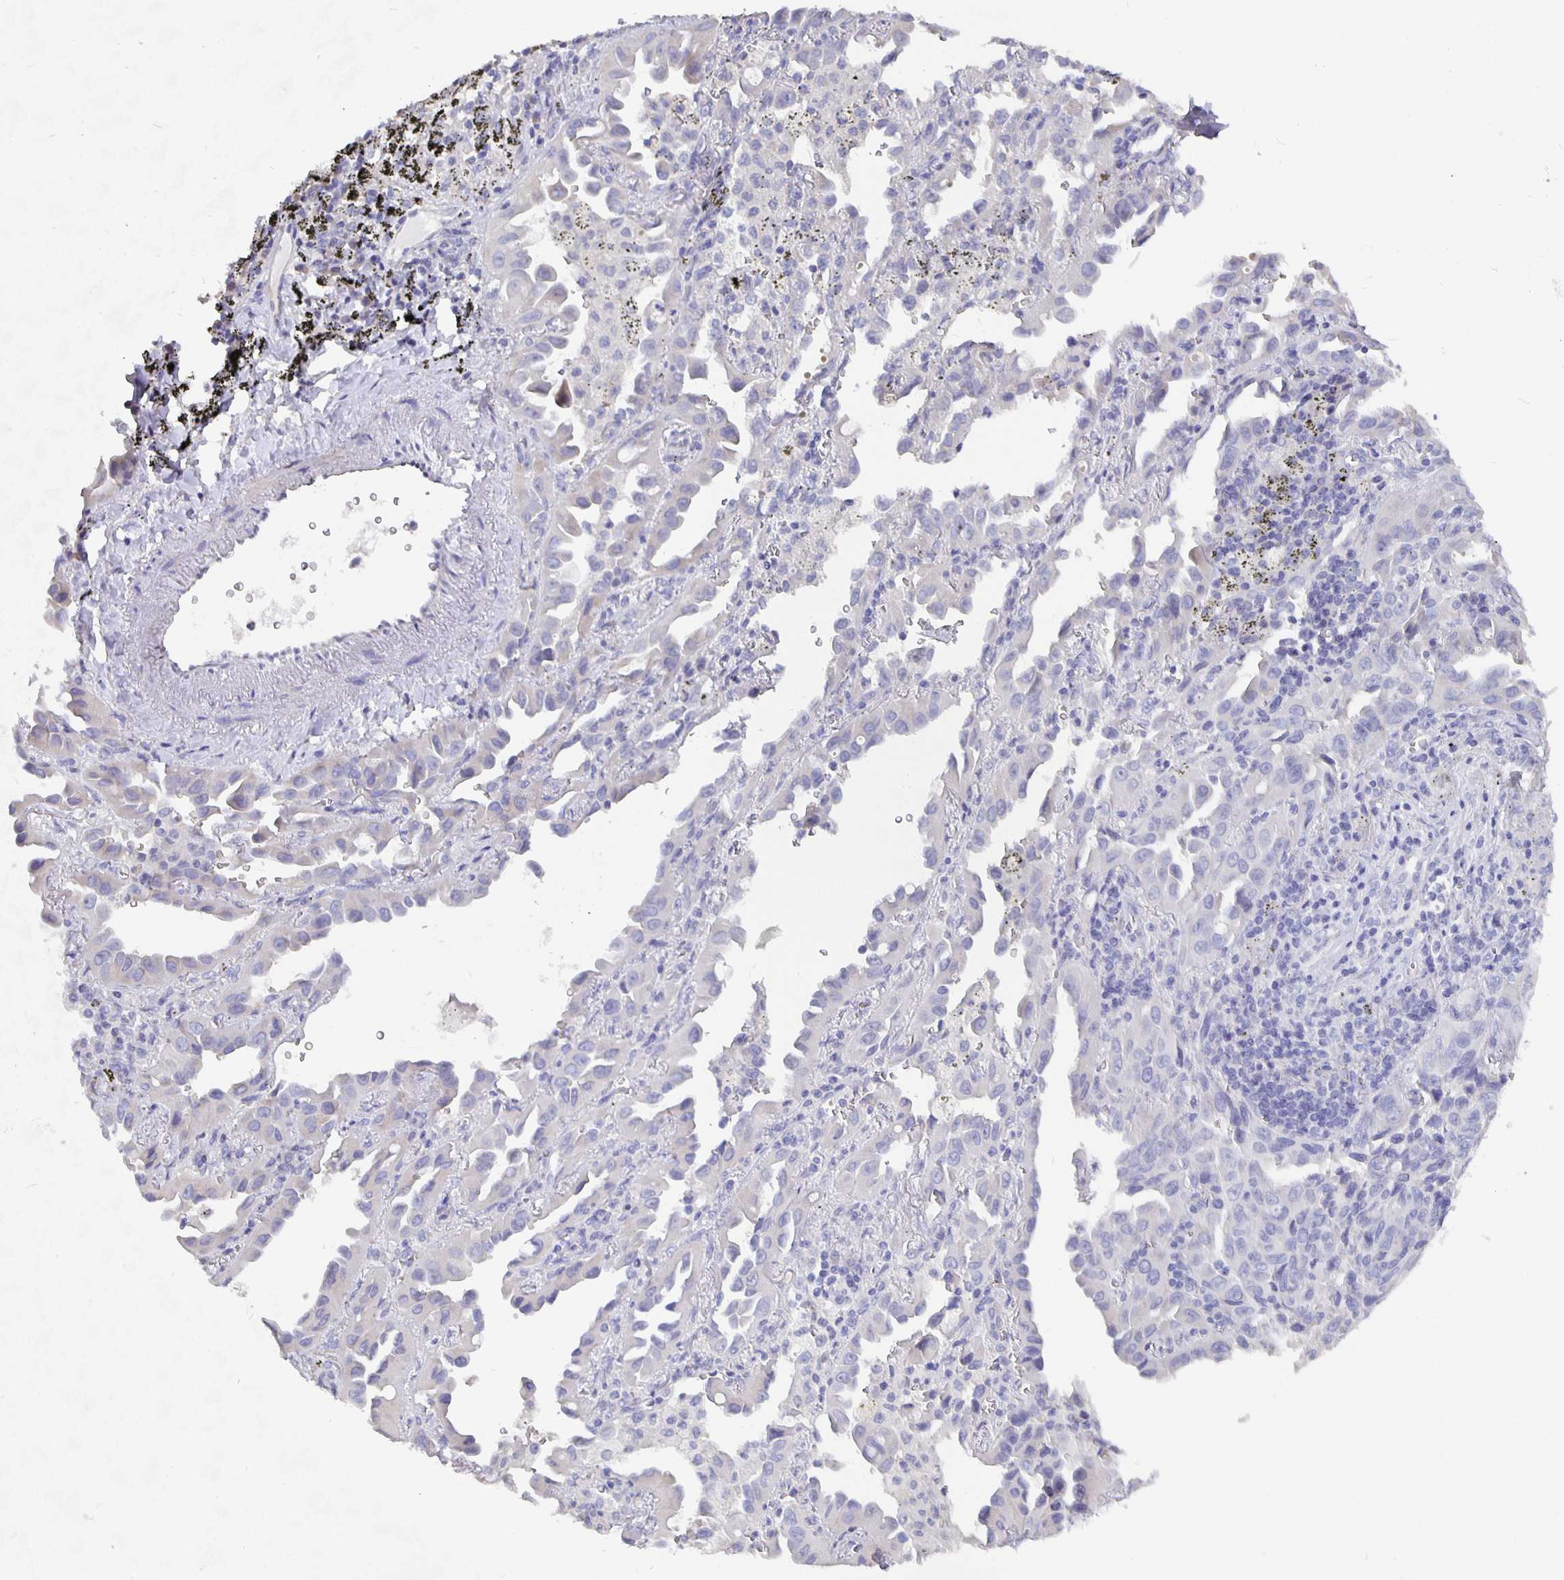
{"staining": {"intensity": "negative", "quantity": "none", "location": "none"}, "tissue": "lung cancer", "cell_type": "Tumor cells", "image_type": "cancer", "snomed": [{"axis": "morphology", "description": "Adenocarcinoma, NOS"}, {"axis": "topography", "description": "Lung"}], "caption": "Immunohistochemistry (IHC) micrograph of neoplastic tissue: lung adenocarcinoma stained with DAB demonstrates no significant protein positivity in tumor cells. Brightfield microscopy of IHC stained with DAB (3,3'-diaminobenzidine) (brown) and hematoxylin (blue), captured at high magnification.", "gene": "CFAP74", "patient": {"sex": "male", "age": 68}}